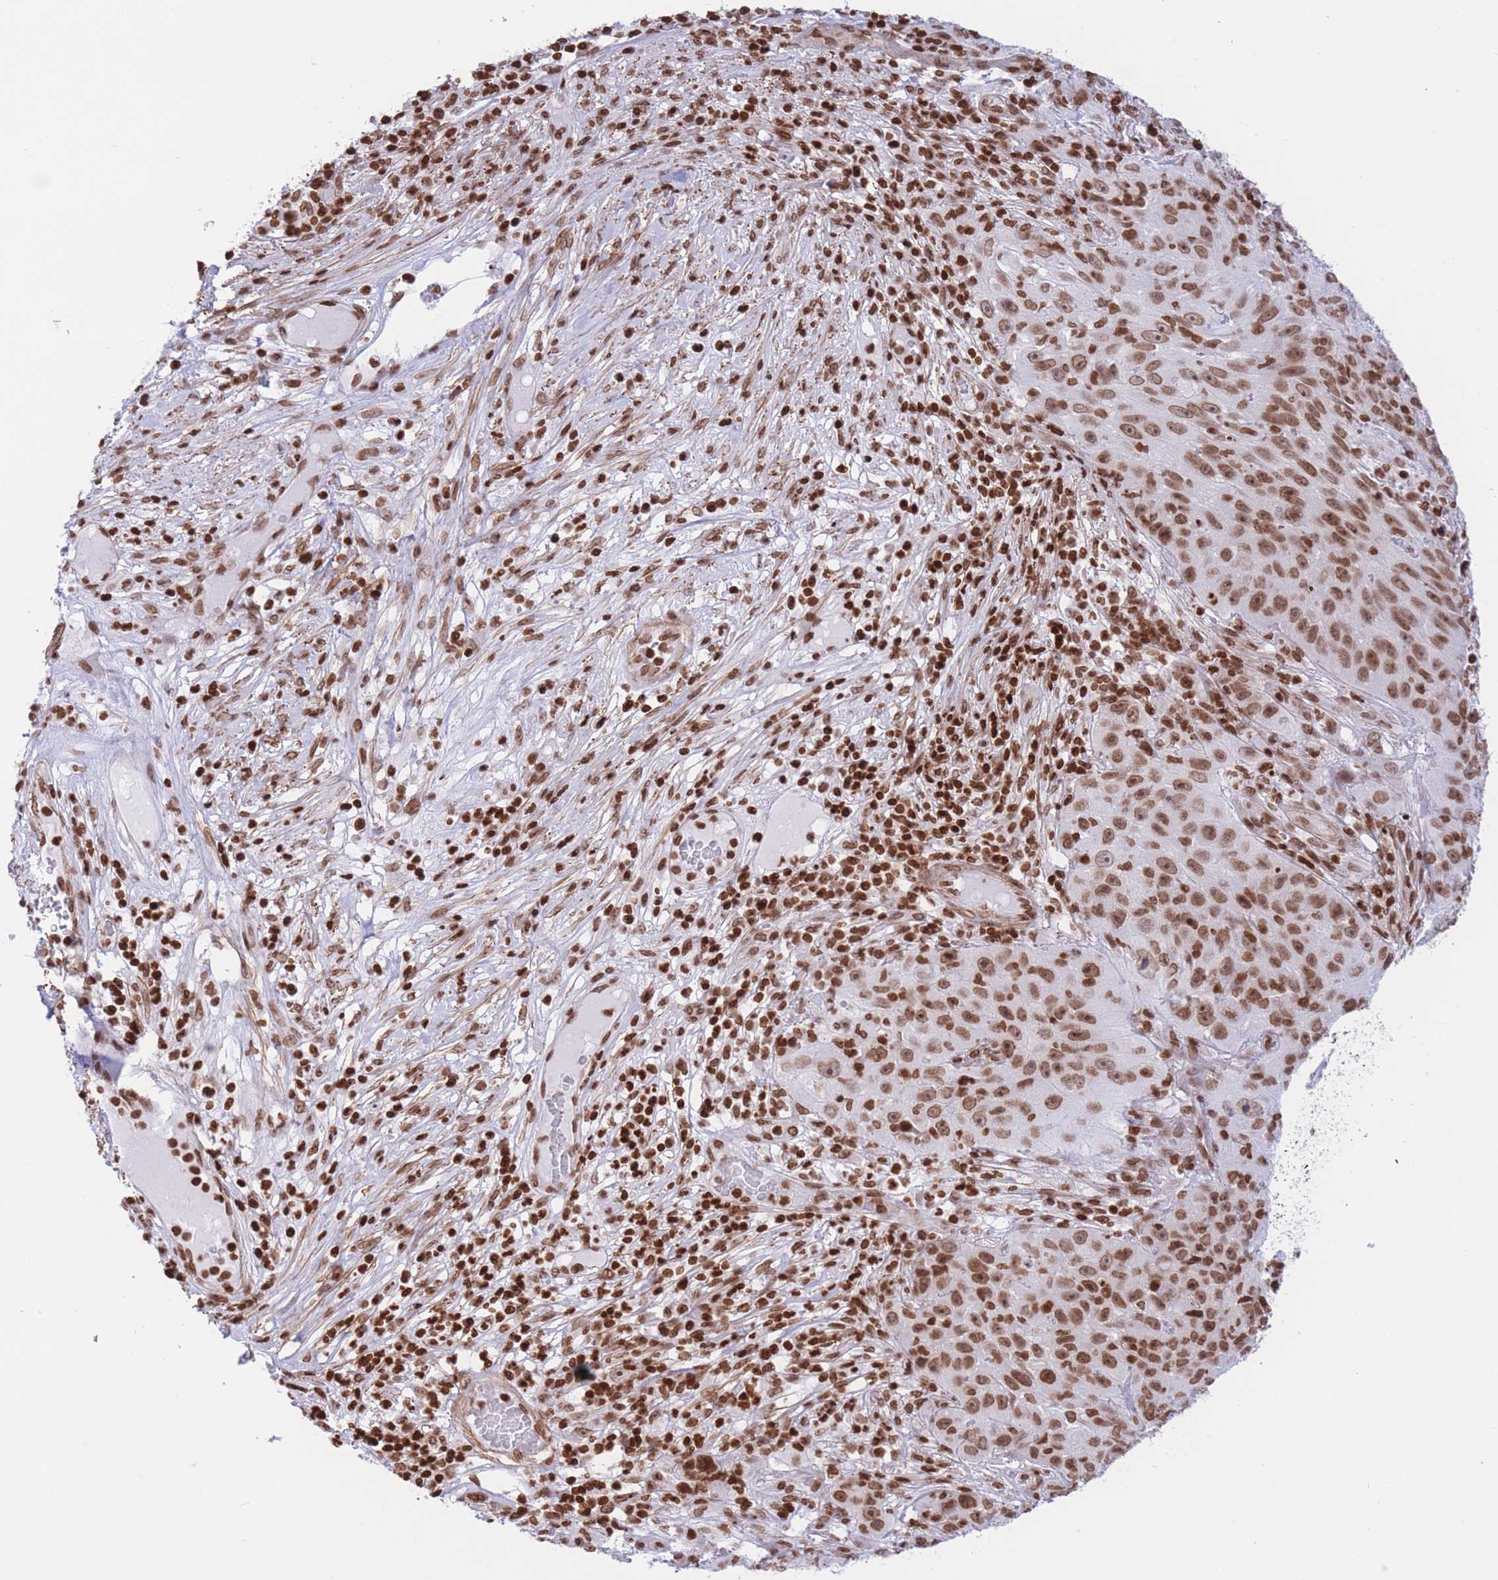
{"staining": {"intensity": "moderate", "quantity": ">75%", "location": "nuclear"}, "tissue": "skin cancer", "cell_type": "Tumor cells", "image_type": "cancer", "snomed": [{"axis": "morphology", "description": "Squamous cell carcinoma, NOS"}, {"axis": "topography", "description": "Skin"}], "caption": "A micrograph of squamous cell carcinoma (skin) stained for a protein shows moderate nuclear brown staining in tumor cells.", "gene": "H2BC11", "patient": {"sex": "female", "age": 87}}